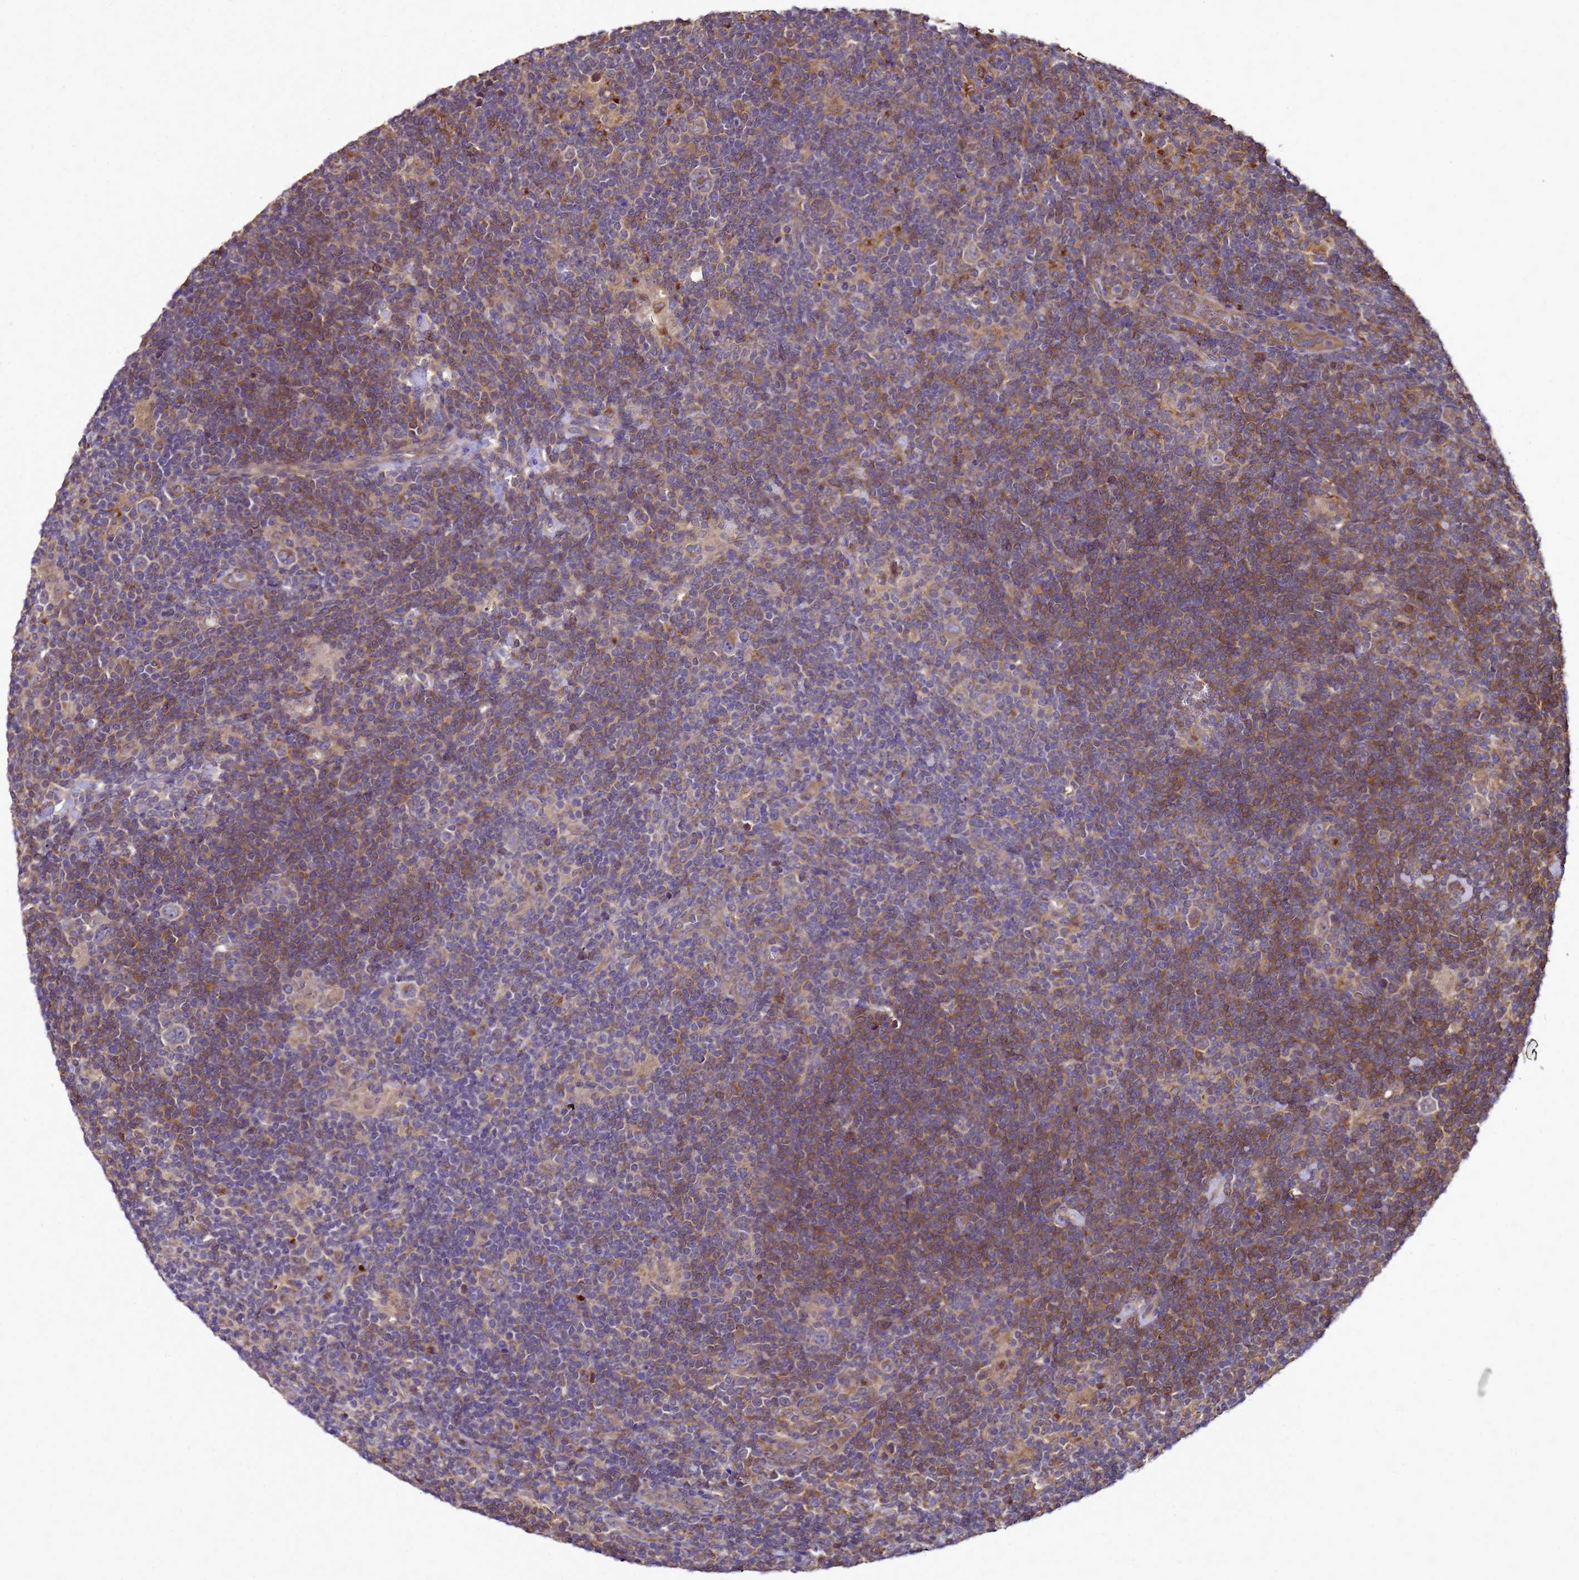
{"staining": {"intensity": "weak", "quantity": "<25%", "location": "cytoplasmic/membranous"}, "tissue": "lymphoma", "cell_type": "Tumor cells", "image_type": "cancer", "snomed": [{"axis": "morphology", "description": "Hodgkin's disease, NOS"}, {"axis": "topography", "description": "Lymph node"}], "caption": "Immunohistochemistry image of Hodgkin's disease stained for a protein (brown), which reveals no positivity in tumor cells. Nuclei are stained in blue.", "gene": "TRABD", "patient": {"sex": "female", "age": 57}}